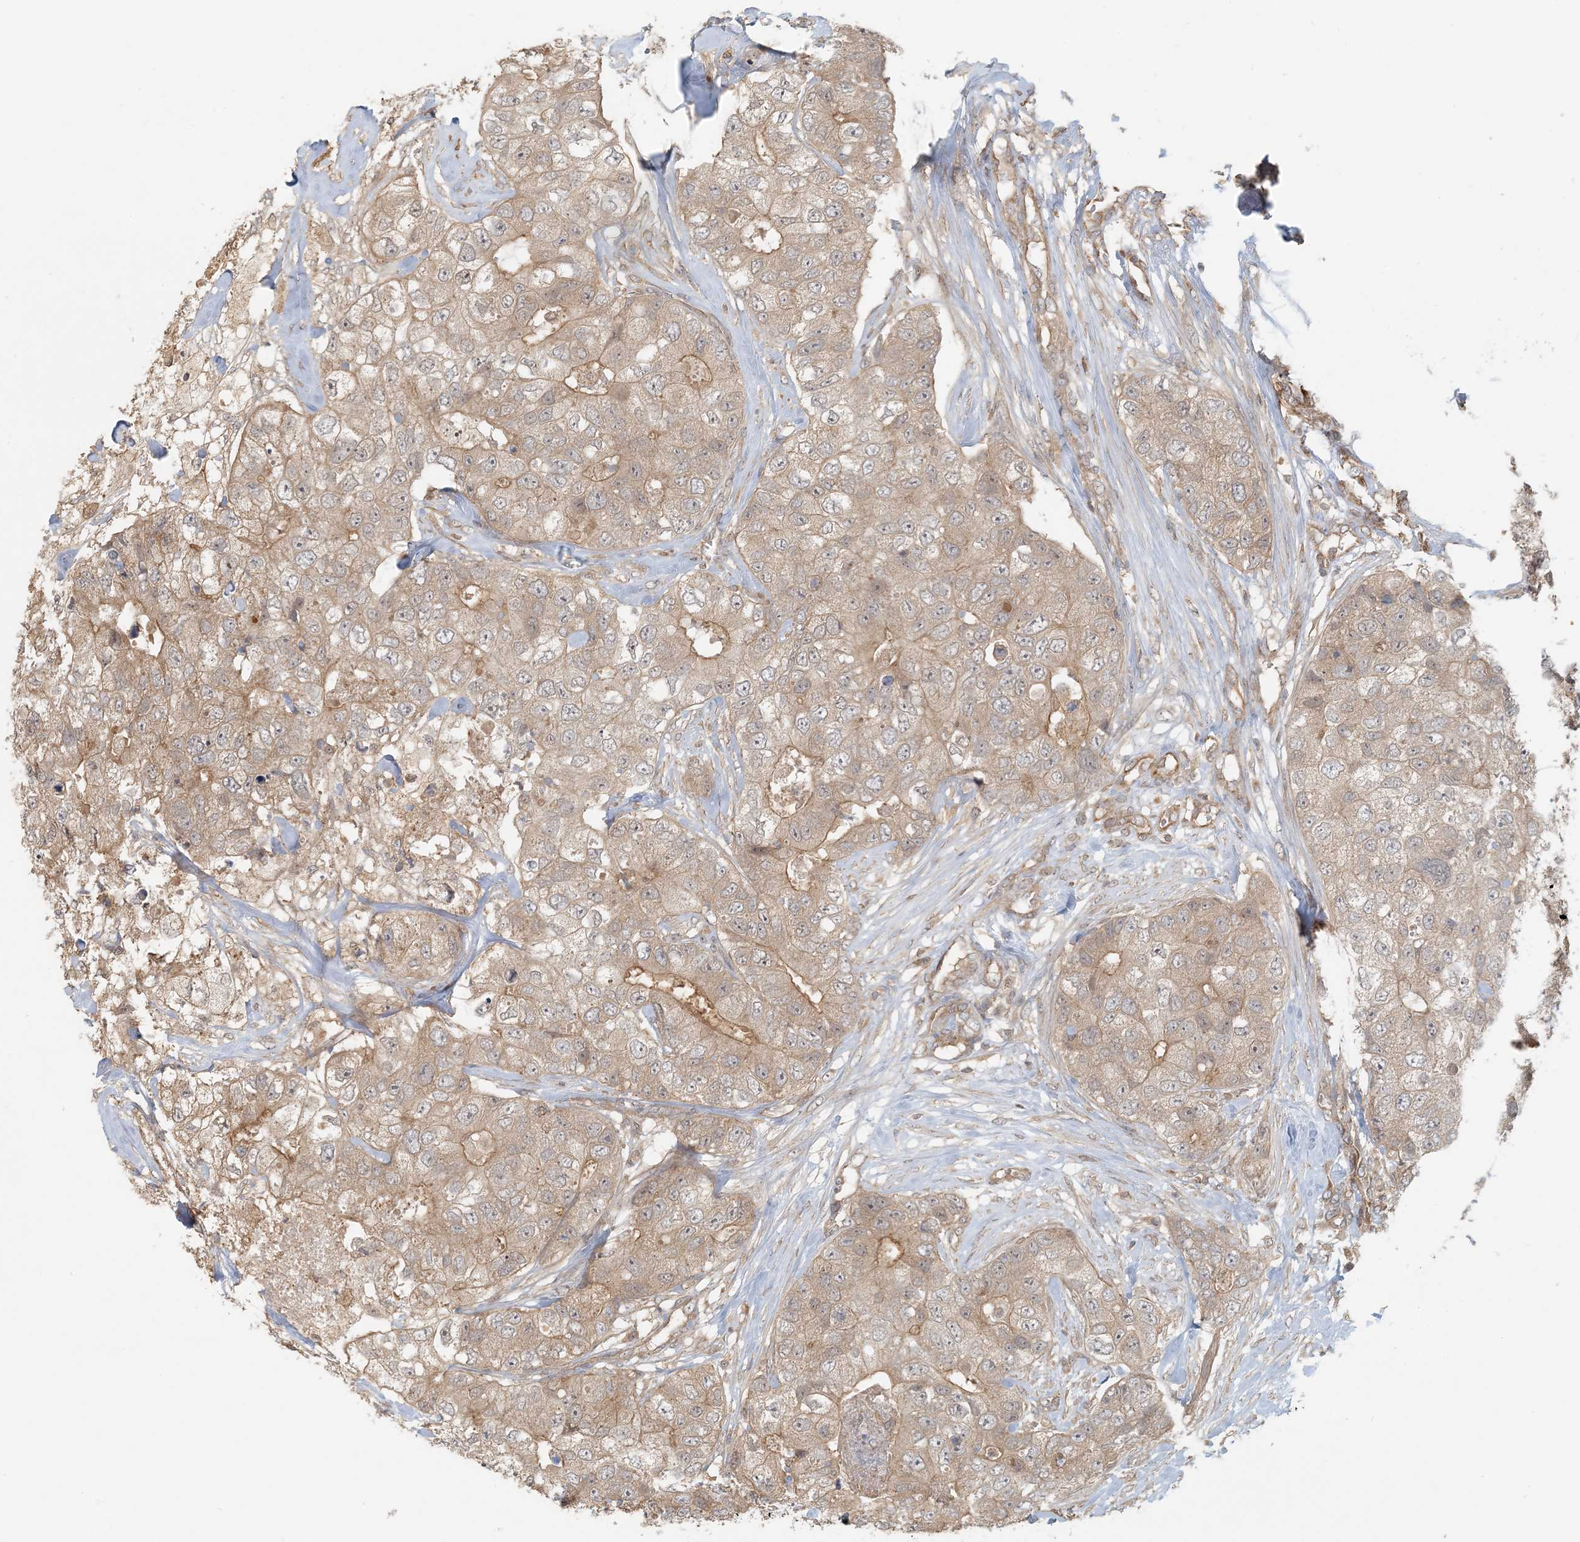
{"staining": {"intensity": "moderate", "quantity": ">75%", "location": "cytoplasmic/membranous"}, "tissue": "breast cancer", "cell_type": "Tumor cells", "image_type": "cancer", "snomed": [{"axis": "morphology", "description": "Duct carcinoma"}, {"axis": "topography", "description": "Breast"}], "caption": "Human breast cancer stained with a brown dye displays moderate cytoplasmic/membranous positive positivity in approximately >75% of tumor cells.", "gene": "OBI1", "patient": {"sex": "female", "age": 62}}